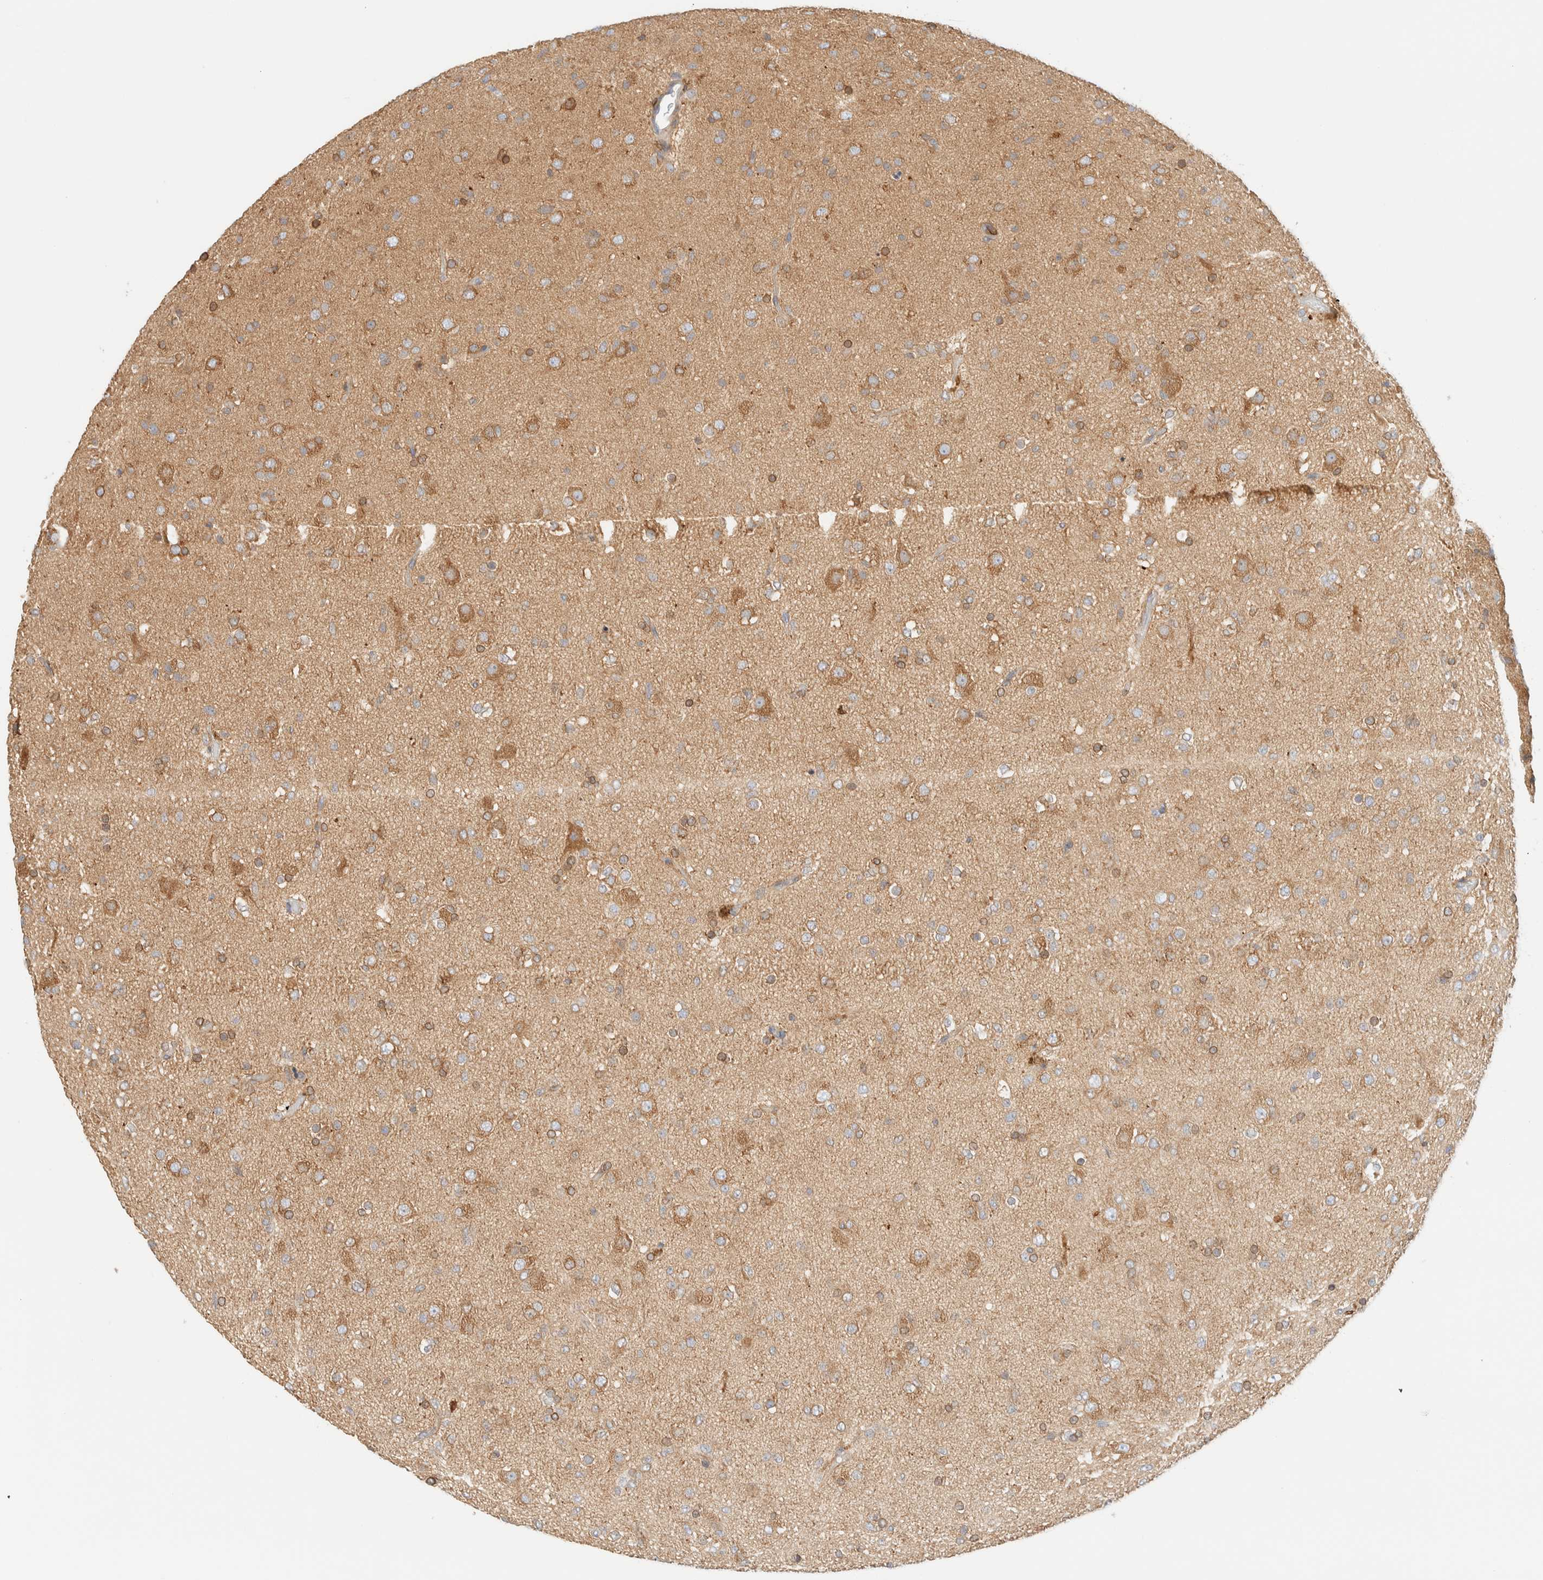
{"staining": {"intensity": "moderate", "quantity": ">75%", "location": "cytoplasmic/membranous"}, "tissue": "glioma", "cell_type": "Tumor cells", "image_type": "cancer", "snomed": [{"axis": "morphology", "description": "Glioma, malignant, Low grade"}, {"axis": "topography", "description": "Brain"}], "caption": "Immunohistochemistry image of neoplastic tissue: low-grade glioma (malignant) stained using immunohistochemistry (IHC) shows medium levels of moderate protein expression localized specifically in the cytoplasmic/membranous of tumor cells, appearing as a cytoplasmic/membranous brown color.", "gene": "NT5C", "patient": {"sex": "male", "age": 65}}